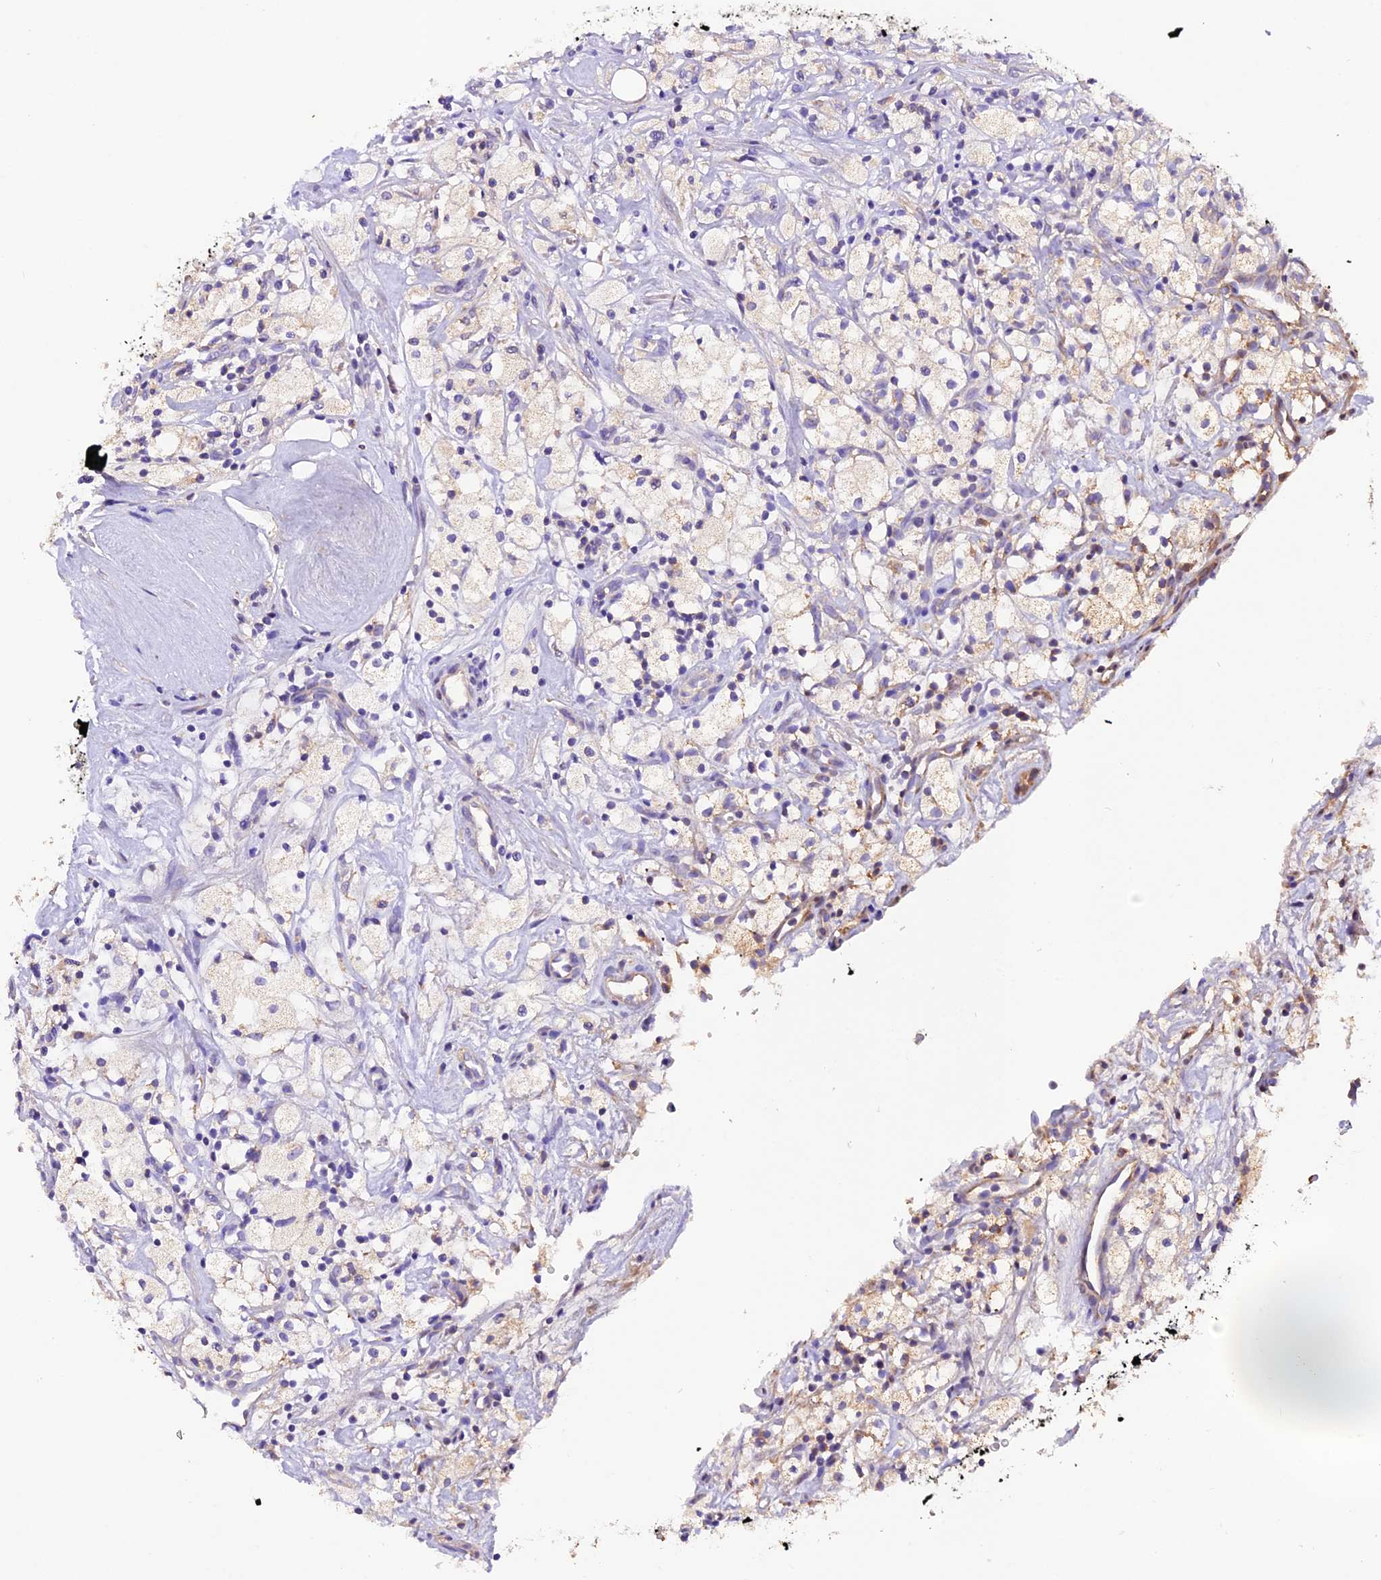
{"staining": {"intensity": "weak", "quantity": "<25%", "location": "cytoplasmic/membranous"}, "tissue": "renal cancer", "cell_type": "Tumor cells", "image_type": "cancer", "snomed": [{"axis": "morphology", "description": "Adenocarcinoma, NOS"}, {"axis": "topography", "description": "Kidney"}], "caption": "Tumor cells show no significant protein positivity in adenocarcinoma (renal). (DAB (3,3'-diaminobenzidine) immunohistochemistry visualized using brightfield microscopy, high magnification).", "gene": "SIX5", "patient": {"sex": "male", "age": 59}}